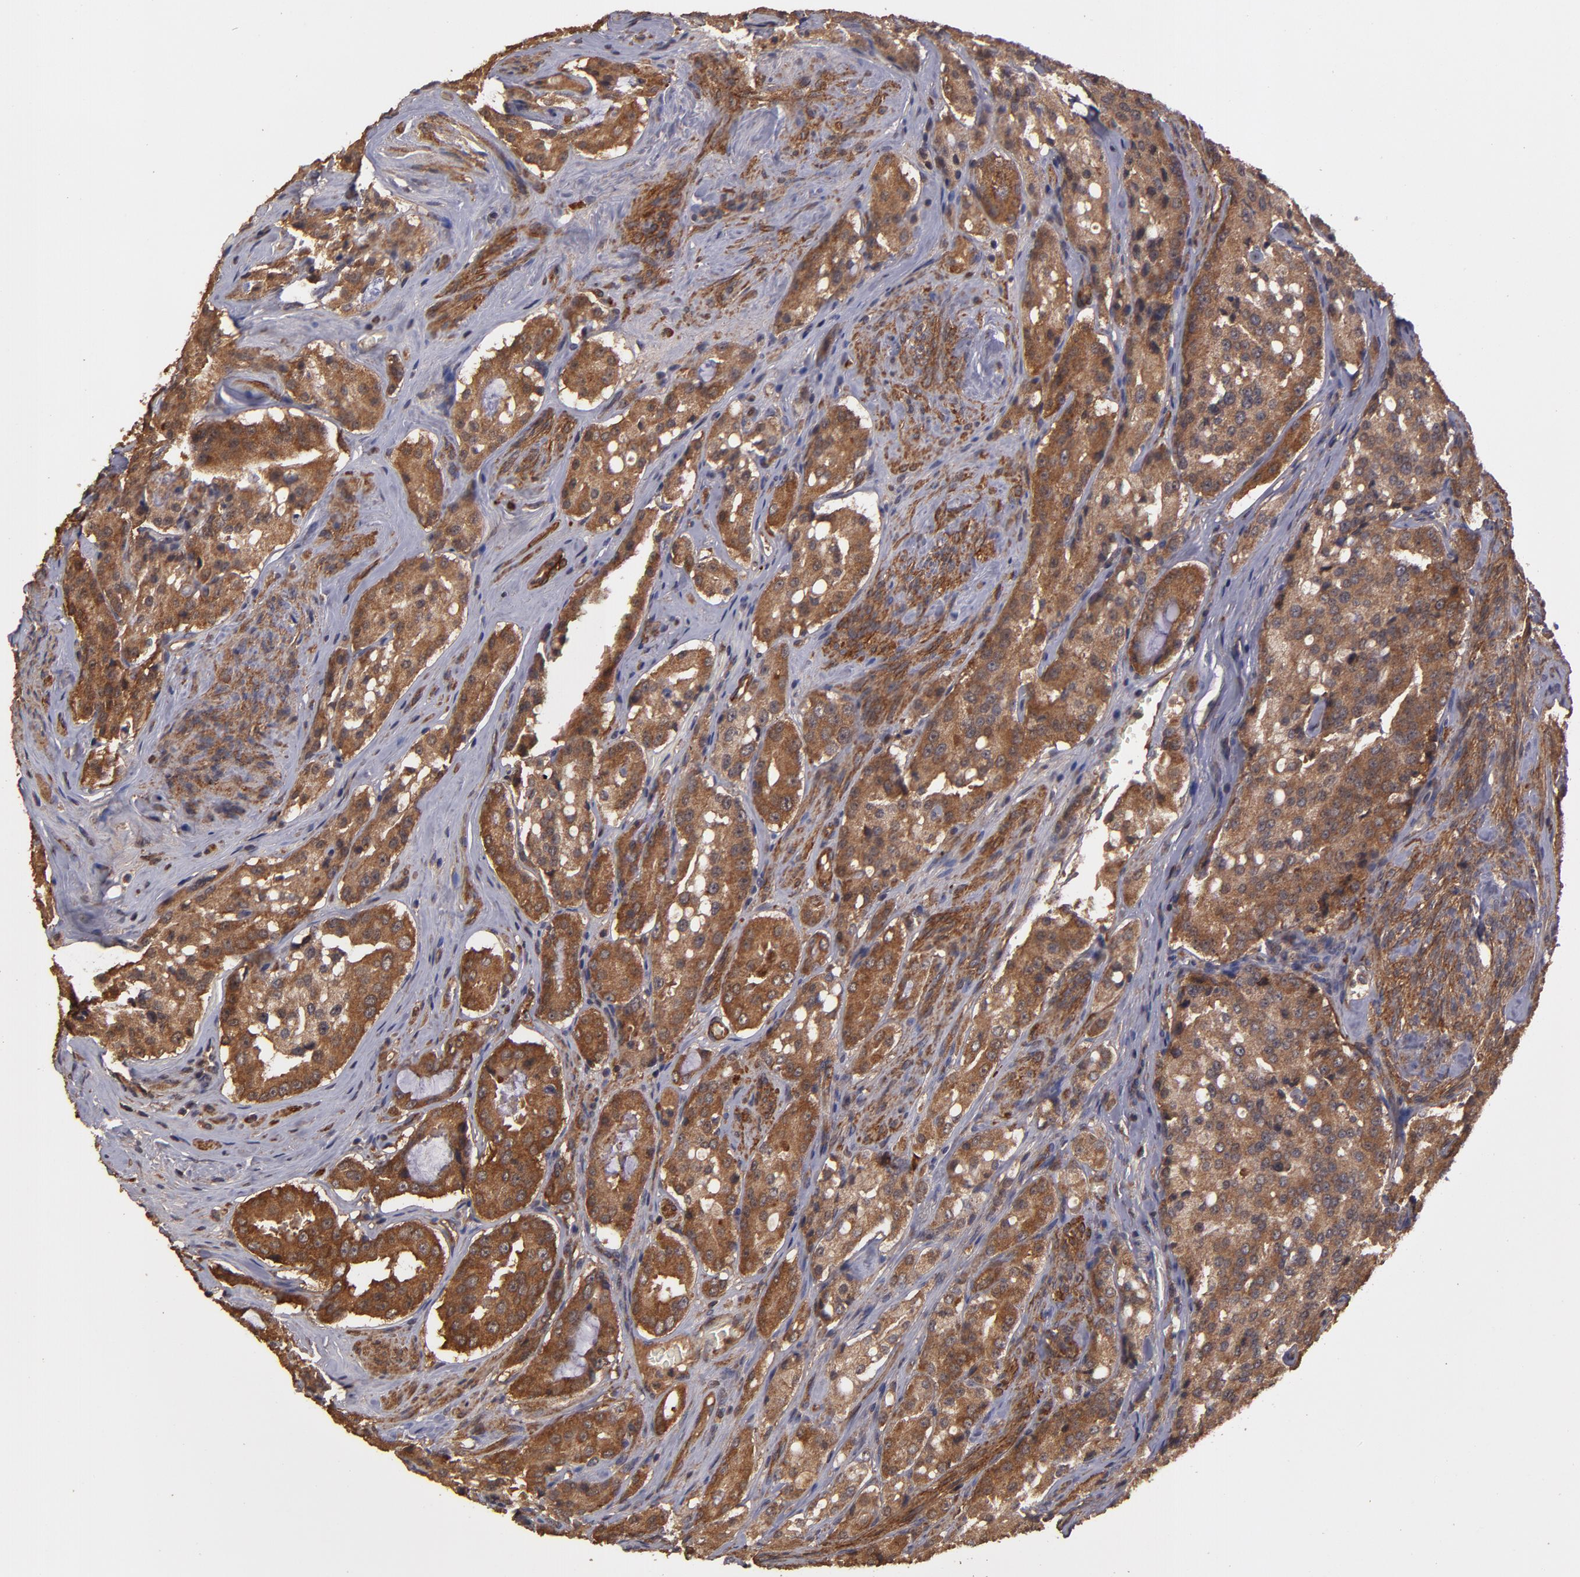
{"staining": {"intensity": "strong", "quantity": ">75%", "location": "cytoplasmic/membranous"}, "tissue": "prostate cancer", "cell_type": "Tumor cells", "image_type": "cancer", "snomed": [{"axis": "morphology", "description": "Adenocarcinoma, Medium grade"}, {"axis": "topography", "description": "Prostate"}], "caption": "Immunohistochemistry (DAB (3,3'-diaminobenzidine)) staining of prostate cancer (adenocarcinoma (medium-grade)) demonstrates strong cytoplasmic/membranous protein positivity in about >75% of tumor cells.", "gene": "TXNDC16", "patient": {"sex": "male", "age": 72}}